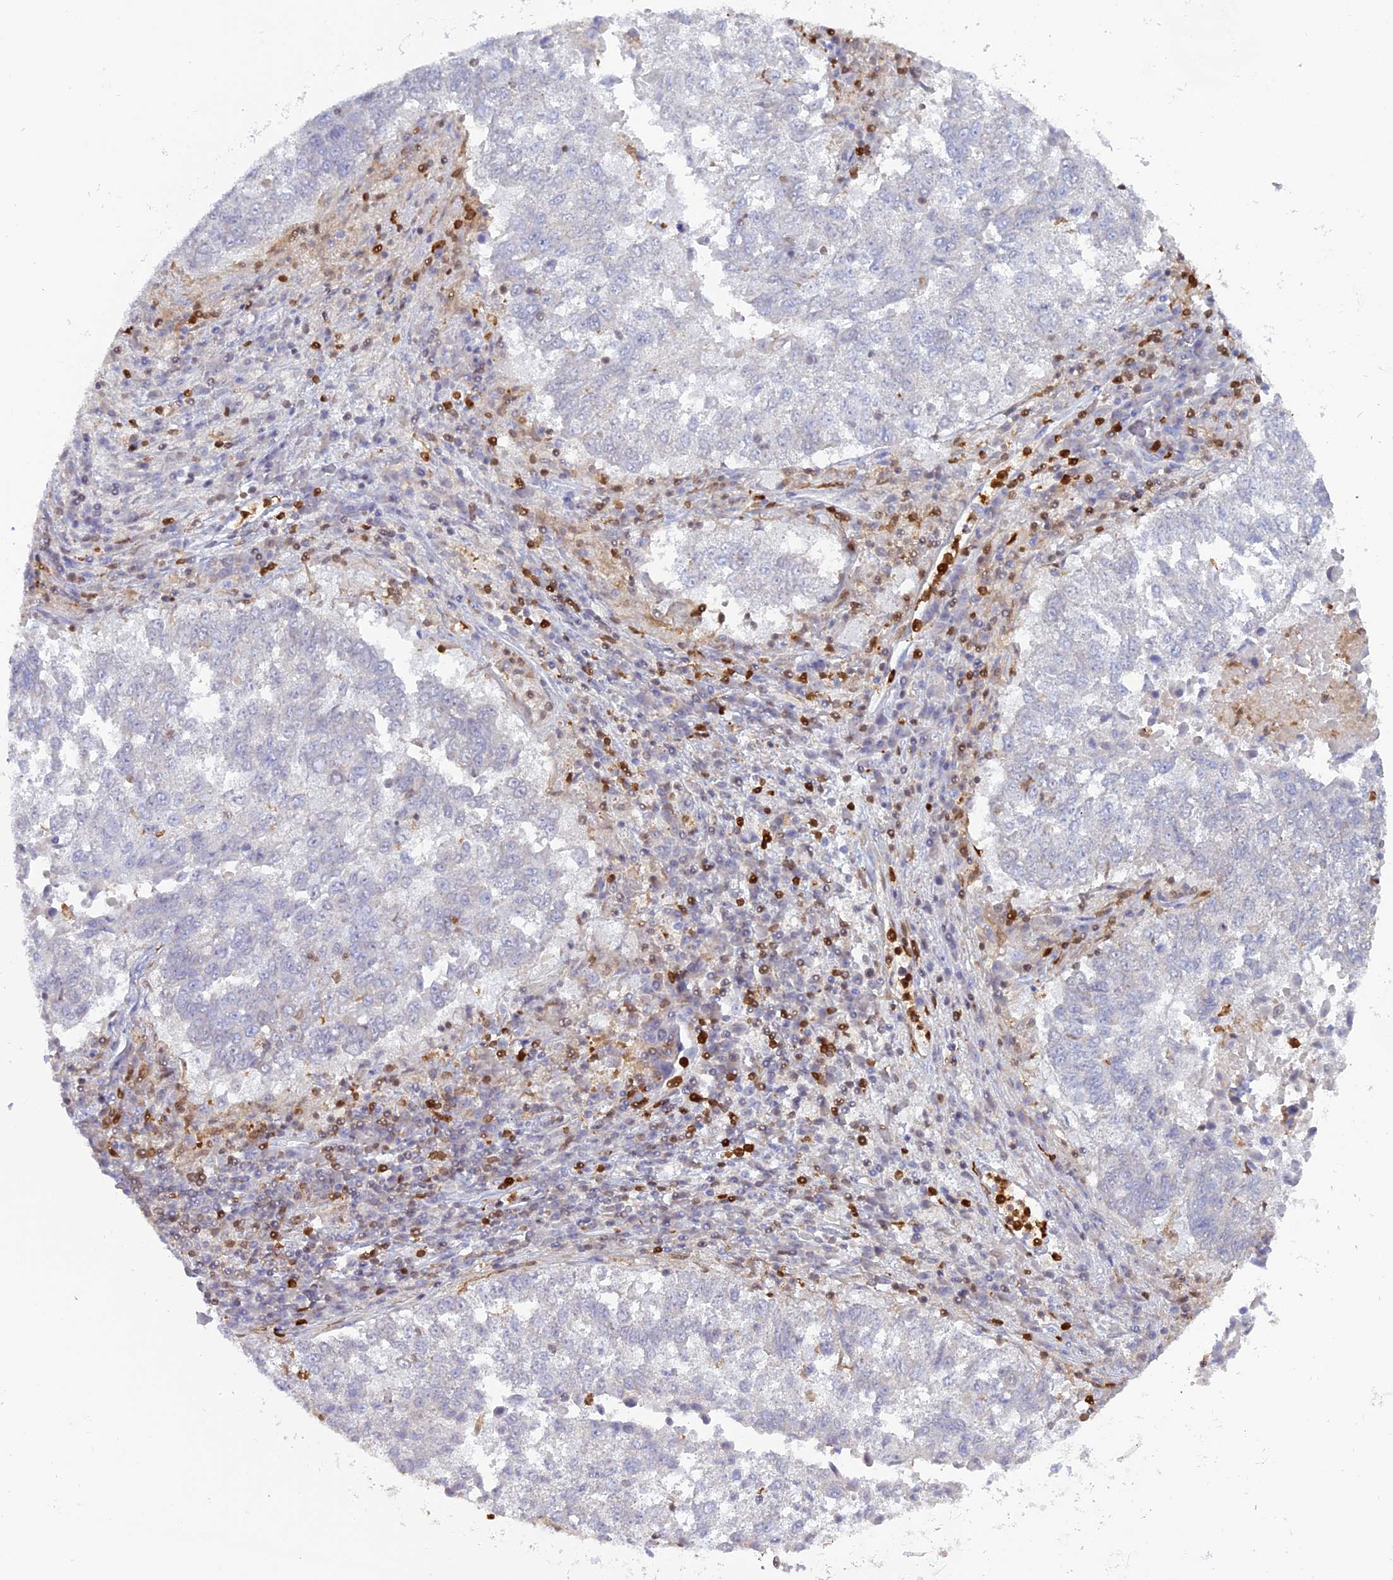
{"staining": {"intensity": "negative", "quantity": "none", "location": "none"}, "tissue": "lung cancer", "cell_type": "Tumor cells", "image_type": "cancer", "snomed": [{"axis": "morphology", "description": "Squamous cell carcinoma, NOS"}, {"axis": "topography", "description": "Lung"}], "caption": "Immunohistochemistry image of neoplastic tissue: human lung cancer stained with DAB demonstrates no significant protein staining in tumor cells.", "gene": "PGBD4", "patient": {"sex": "male", "age": 73}}